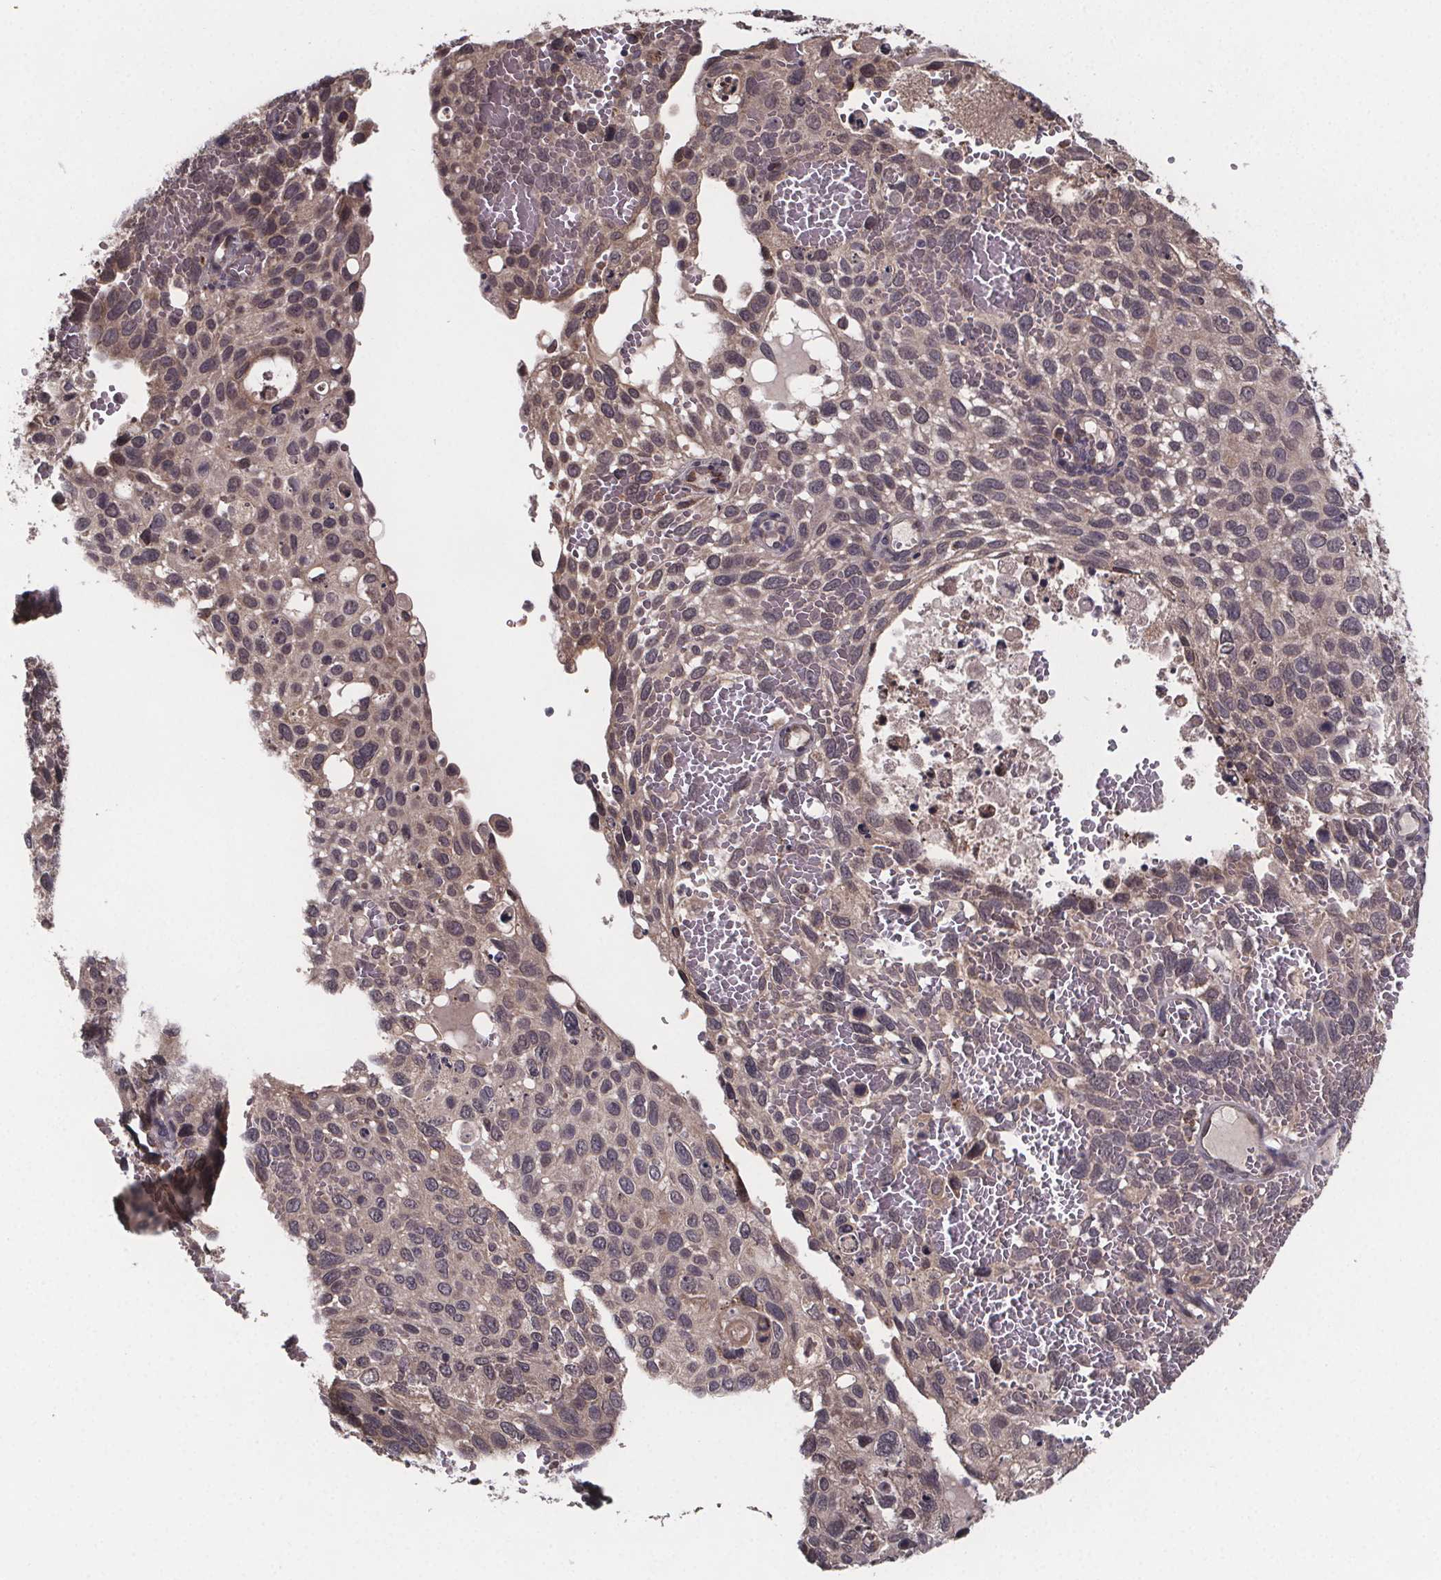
{"staining": {"intensity": "weak", "quantity": ">75%", "location": "cytoplasmic/membranous"}, "tissue": "cervical cancer", "cell_type": "Tumor cells", "image_type": "cancer", "snomed": [{"axis": "morphology", "description": "Squamous cell carcinoma, NOS"}, {"axis": "topography", "description": "Cervix"}], "caption": "IHC (DAB (3,3'-diaminobenzidine)) staining of human cervical squamous cell carcinoma displays weak cytoplasmic/membranous protein staining in about >75% of tumor cells. The staining is performed using DAB (3,3'-diaminobenzidine) brown chromogen to label protein expression. The nuclei are counter-stained blue using hematoxylin.", "gene": "SAT1", "patient": {"sex": "female", "age": 70}}